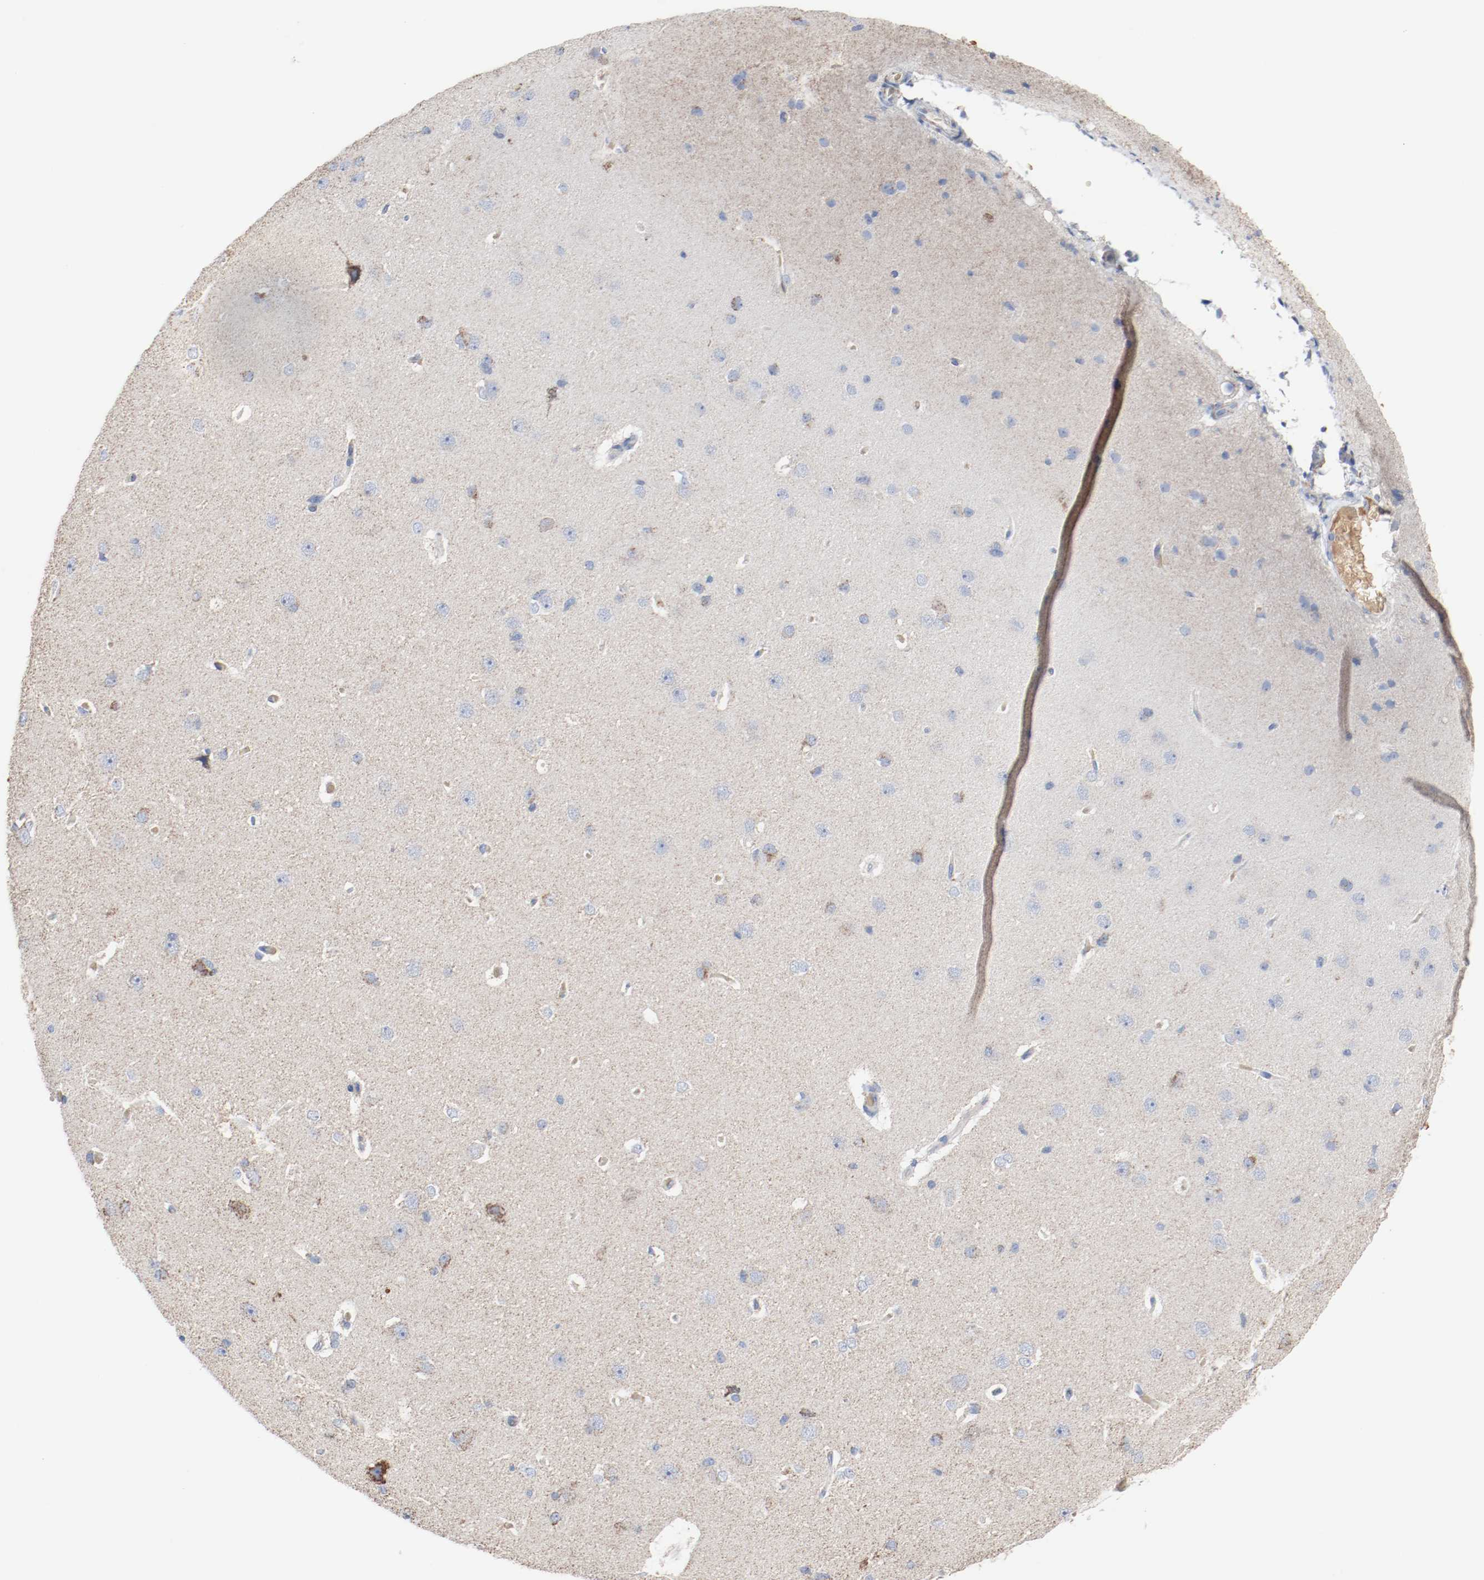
{"staining": {"intensity": "negative", "quantity": "none", "location": "none"}, "tissue": "cerebral cortex", "cell_type": "Endothelial cells", "image_type": "normal", "snomed": [{"axis": "morphology", "description": "Normal tissue, NOS"}, {"axis": "topography", "description": "Cerebral cortex"}], "caption": "High power microscopy histopathology image of an immunohistochemistry image of unremarkable cerebral cortex, revealing no significant staining in endothelial cells. The staining is performed using DAB brown chromogen with nuclei counter-stained in using hematoxylin.", "gene": "NDUFB8", "patient": {"sex": "female", "age": 45}}